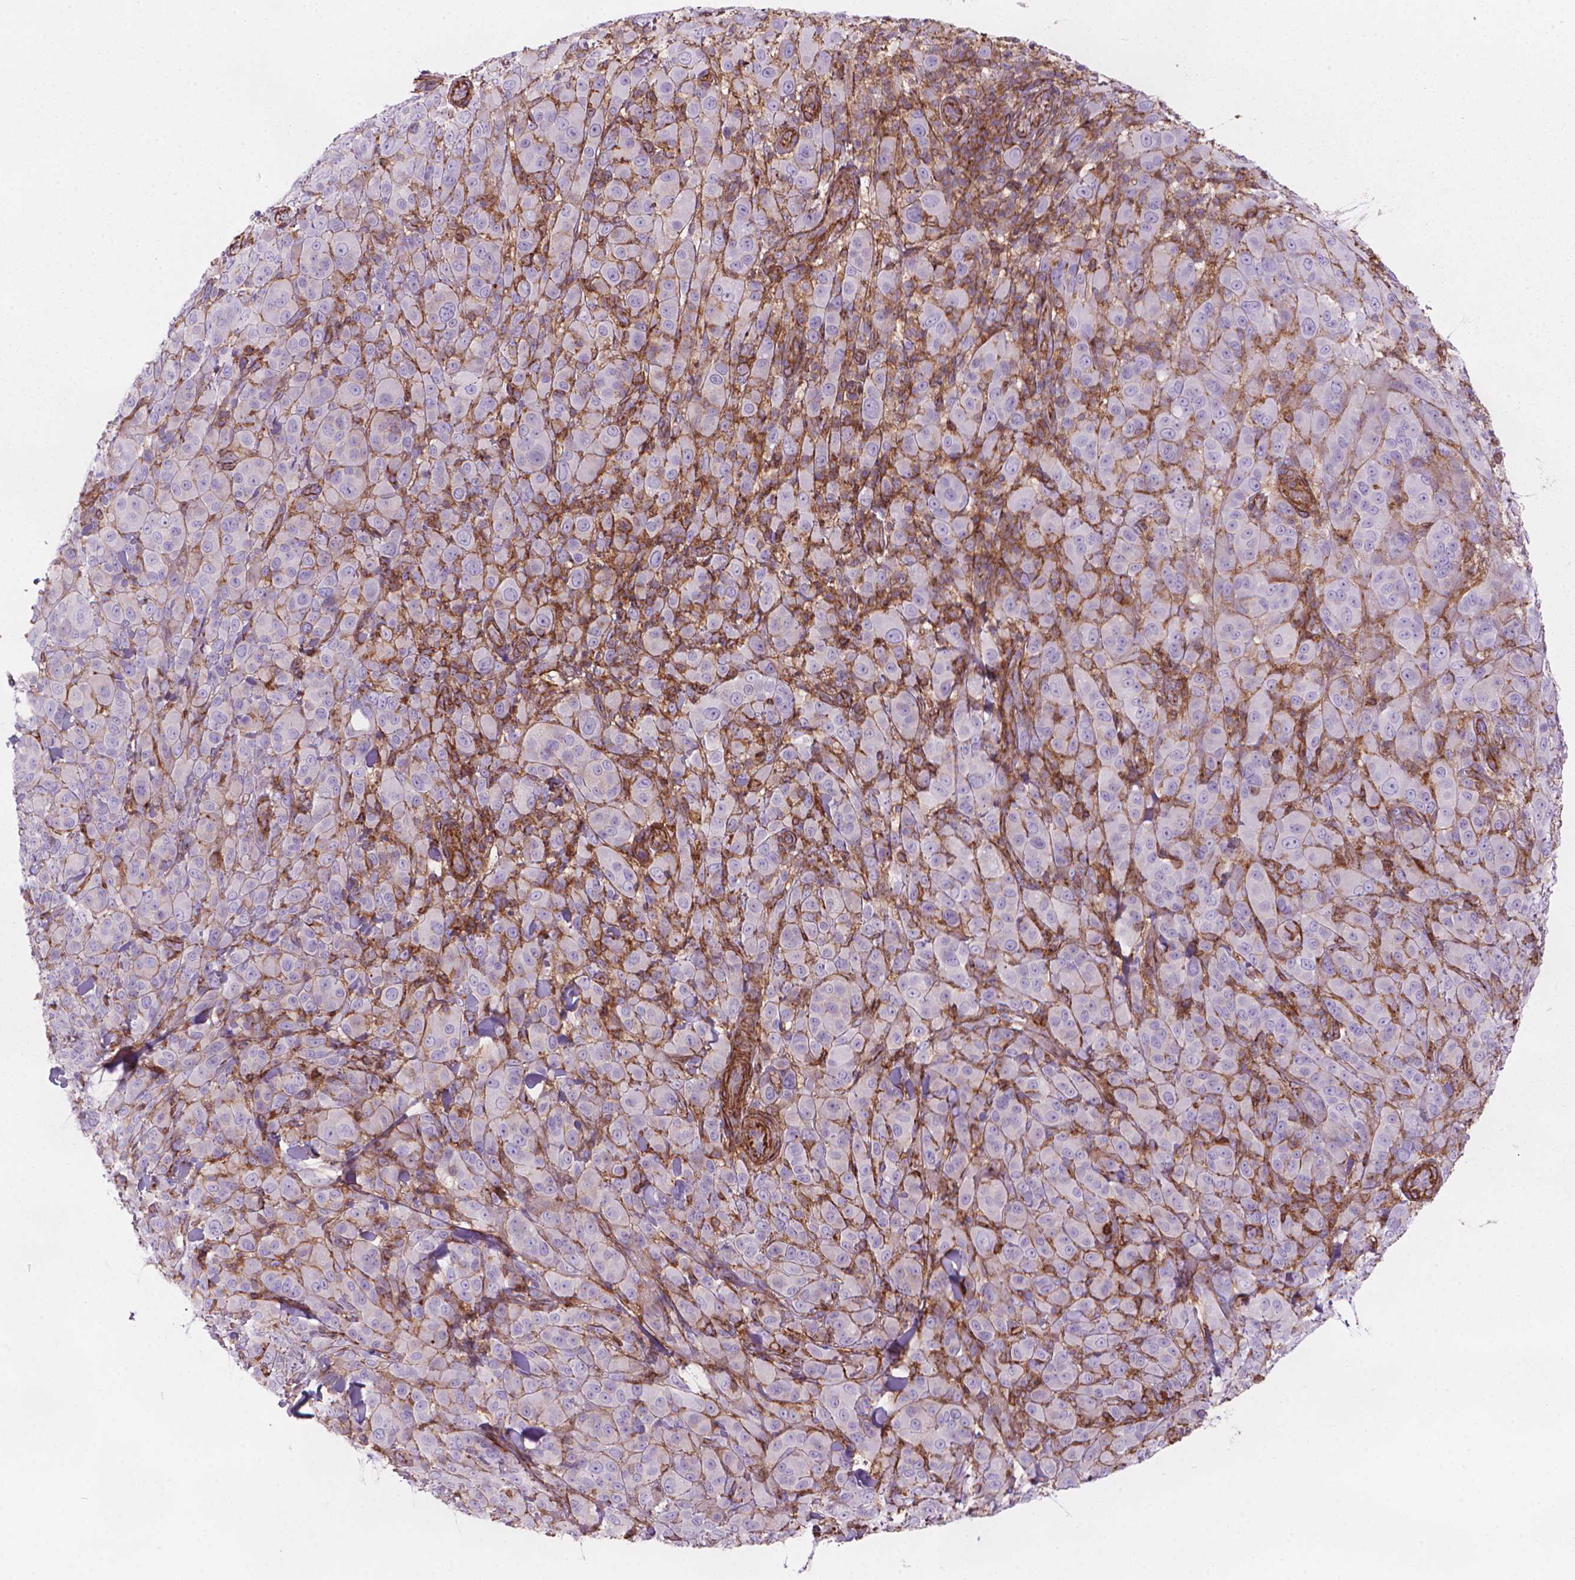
{"staining": {"intensity": "negative", "quantity": "none", "location": "none"}, "tissue": "melanoma", "cell_type": "Tumor cells", "image_type": "cancer", "snomed": [{"axis": "morphology", "description": "Malignant melanoma, NOS"}, {"axis": "topography", "description": "Skin"}], "caption": "This is an immunohistochemistry (IHC) micrograph of melanoma. There is no positivity in tumor cells.", "gene": "PATJ", "patient": {"sex": "female", "age": 87}}